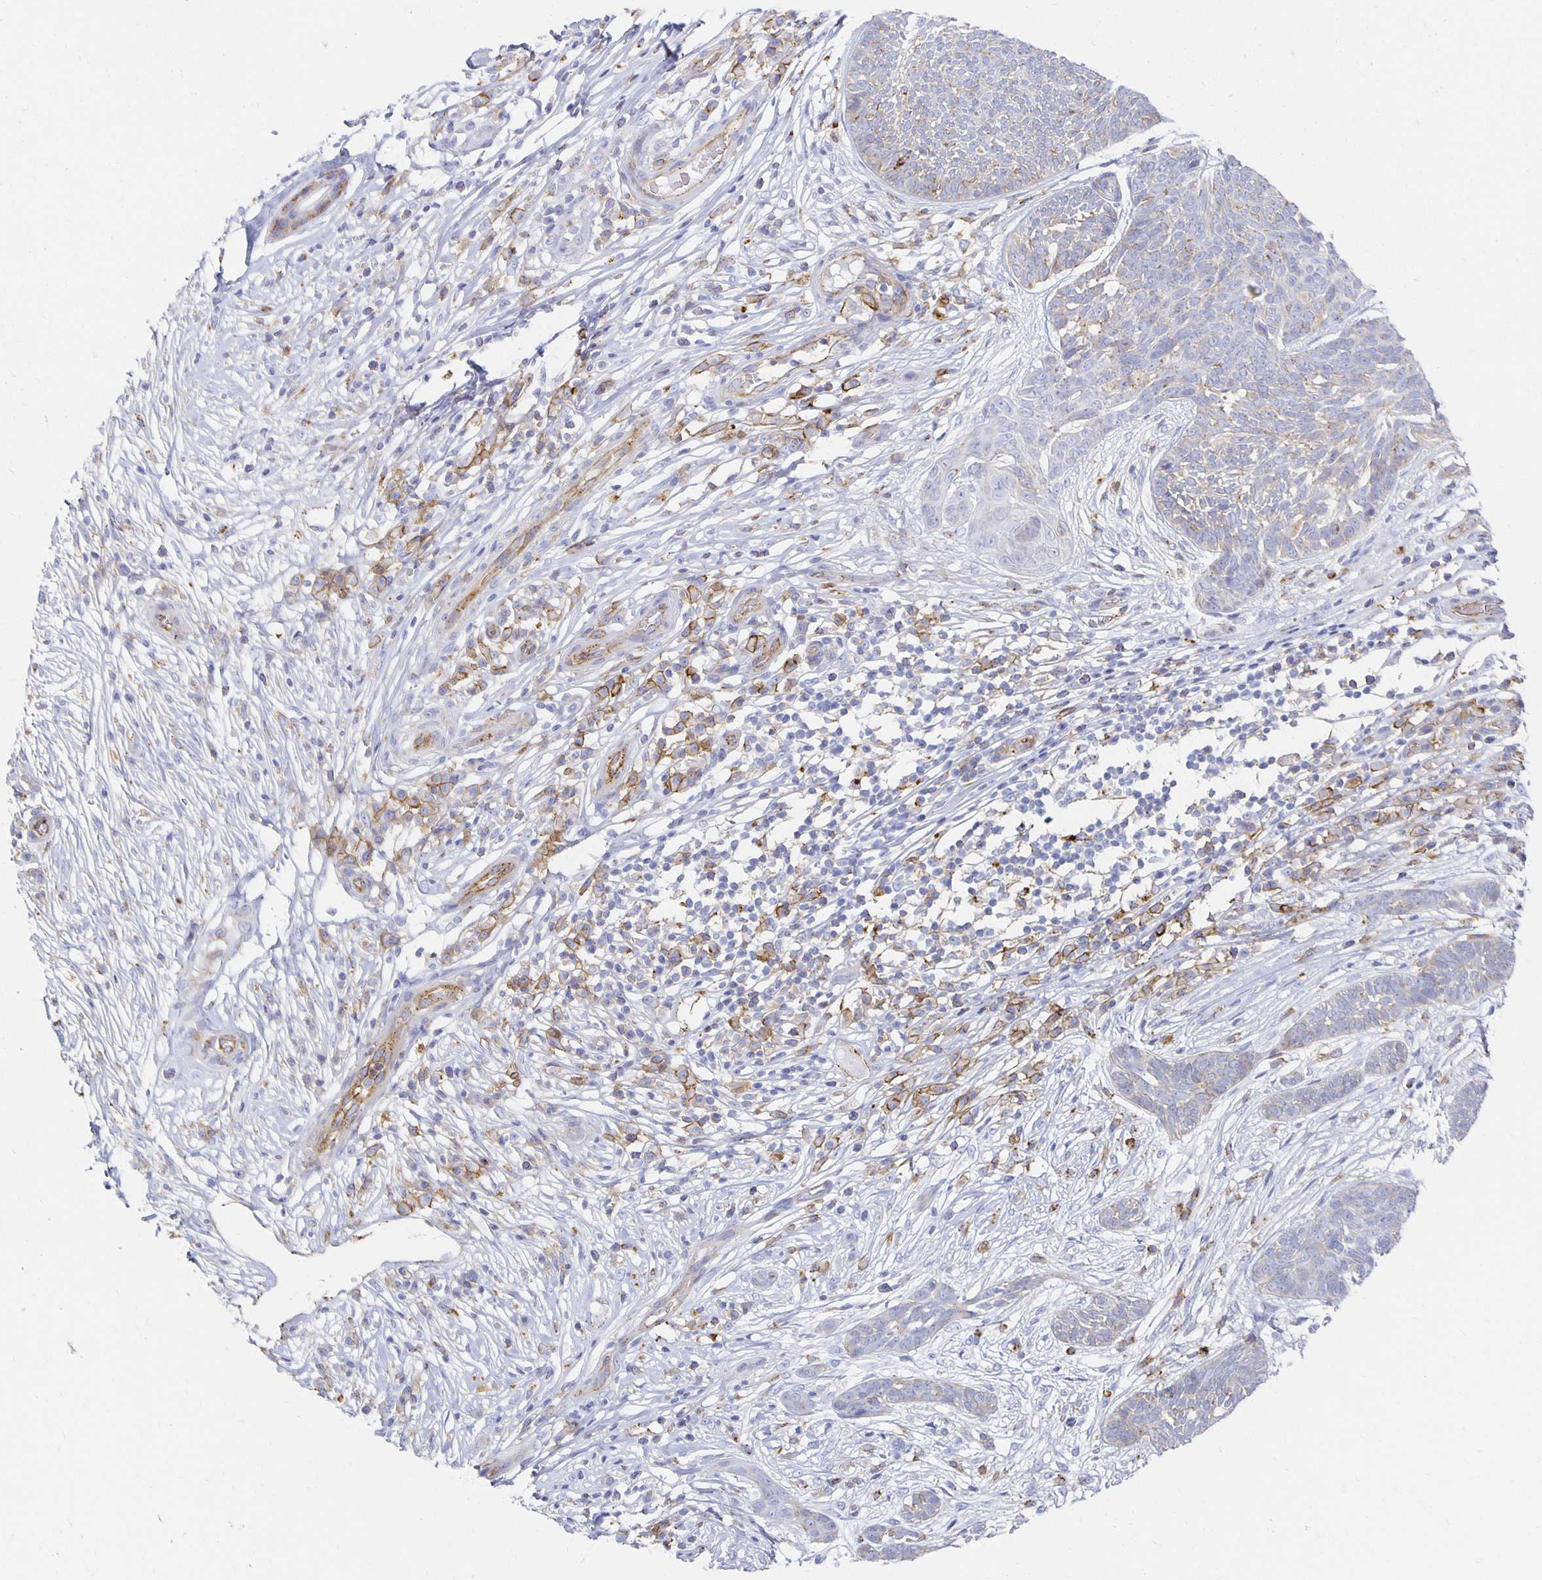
{"staining": {"intensity": "weak", "quantity": "<25%", "location": "cytoplasmic/membranous"}, "tissue": "skin cancer", "cell_type": "Tumor cells", "image_type": "cancer", "snomed": [{"axis": "morphology", "description": "Basal cell carcinoma"}, {"axis": "topography", "description": "Skin"}, {"axis": "topography", "description": "Skin, foot"}], "caption": "Immunohistochemical staining of basal cell carcinoma (skin) reveals no significant expression in tumor cells.", "gene": "TAAR1", "patient": {"sex": "female", "age": 86}}